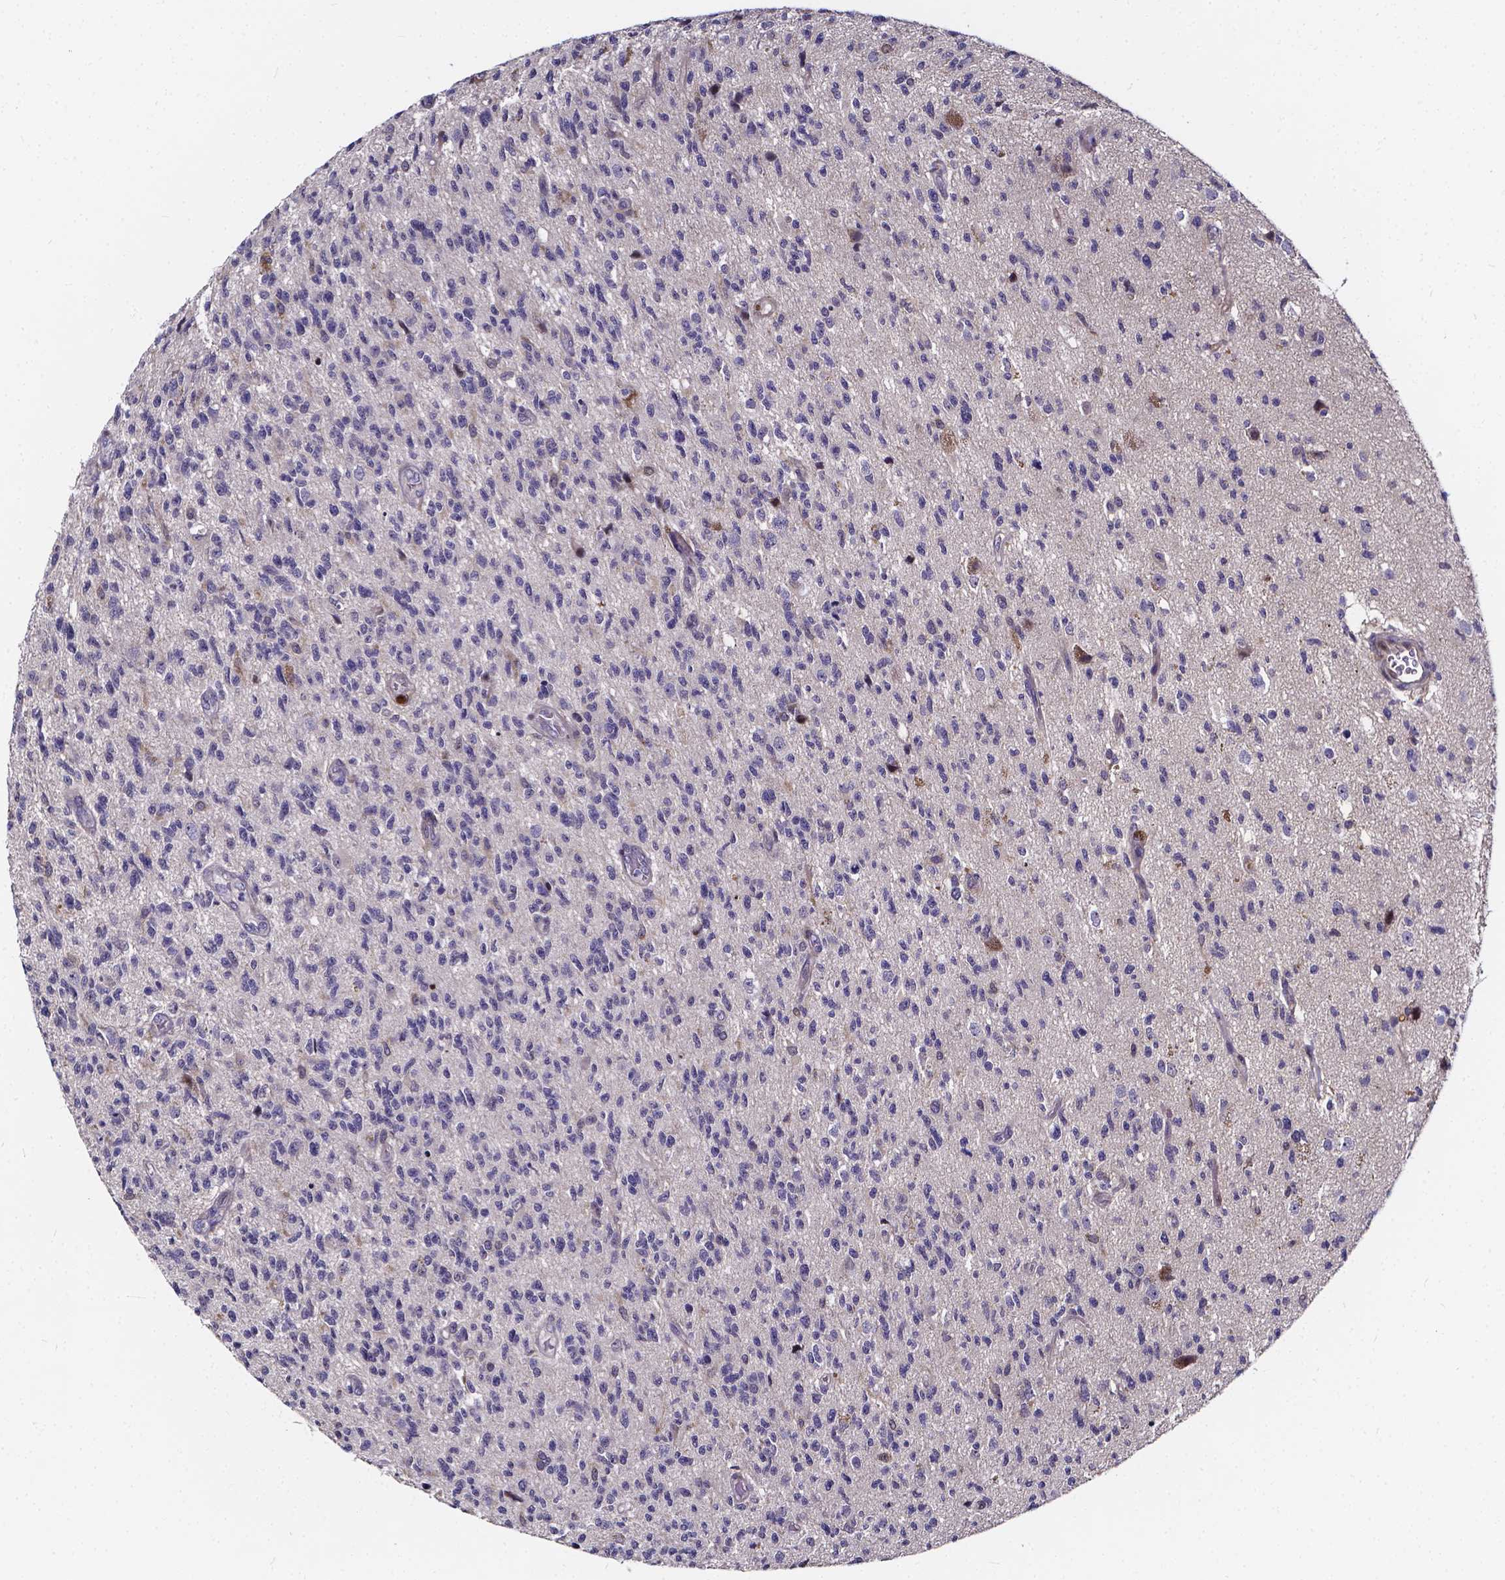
{"staining": {"intensity": "negative", "quantity": "none", "location": "none"}, "tissue": "glioma", "cell_type": "Tumor cells", "image_type": "cancer", "snomed": [{"axis": "morphology", "description": "Glioma, malignant, High grade"}, {"axis": "topography", "description": "Brain"}], "caption": "The image demonstrates no significant positivity in tumor cells of glioma. Brightfield microscopy of IHC stained with DAB (3,3'-diaminobenzidine) (brown) and hematoxylin (blue), captured at high magnification.", "gene": "SOWAHA", "patient": {"sex": "male", "age": 56}}